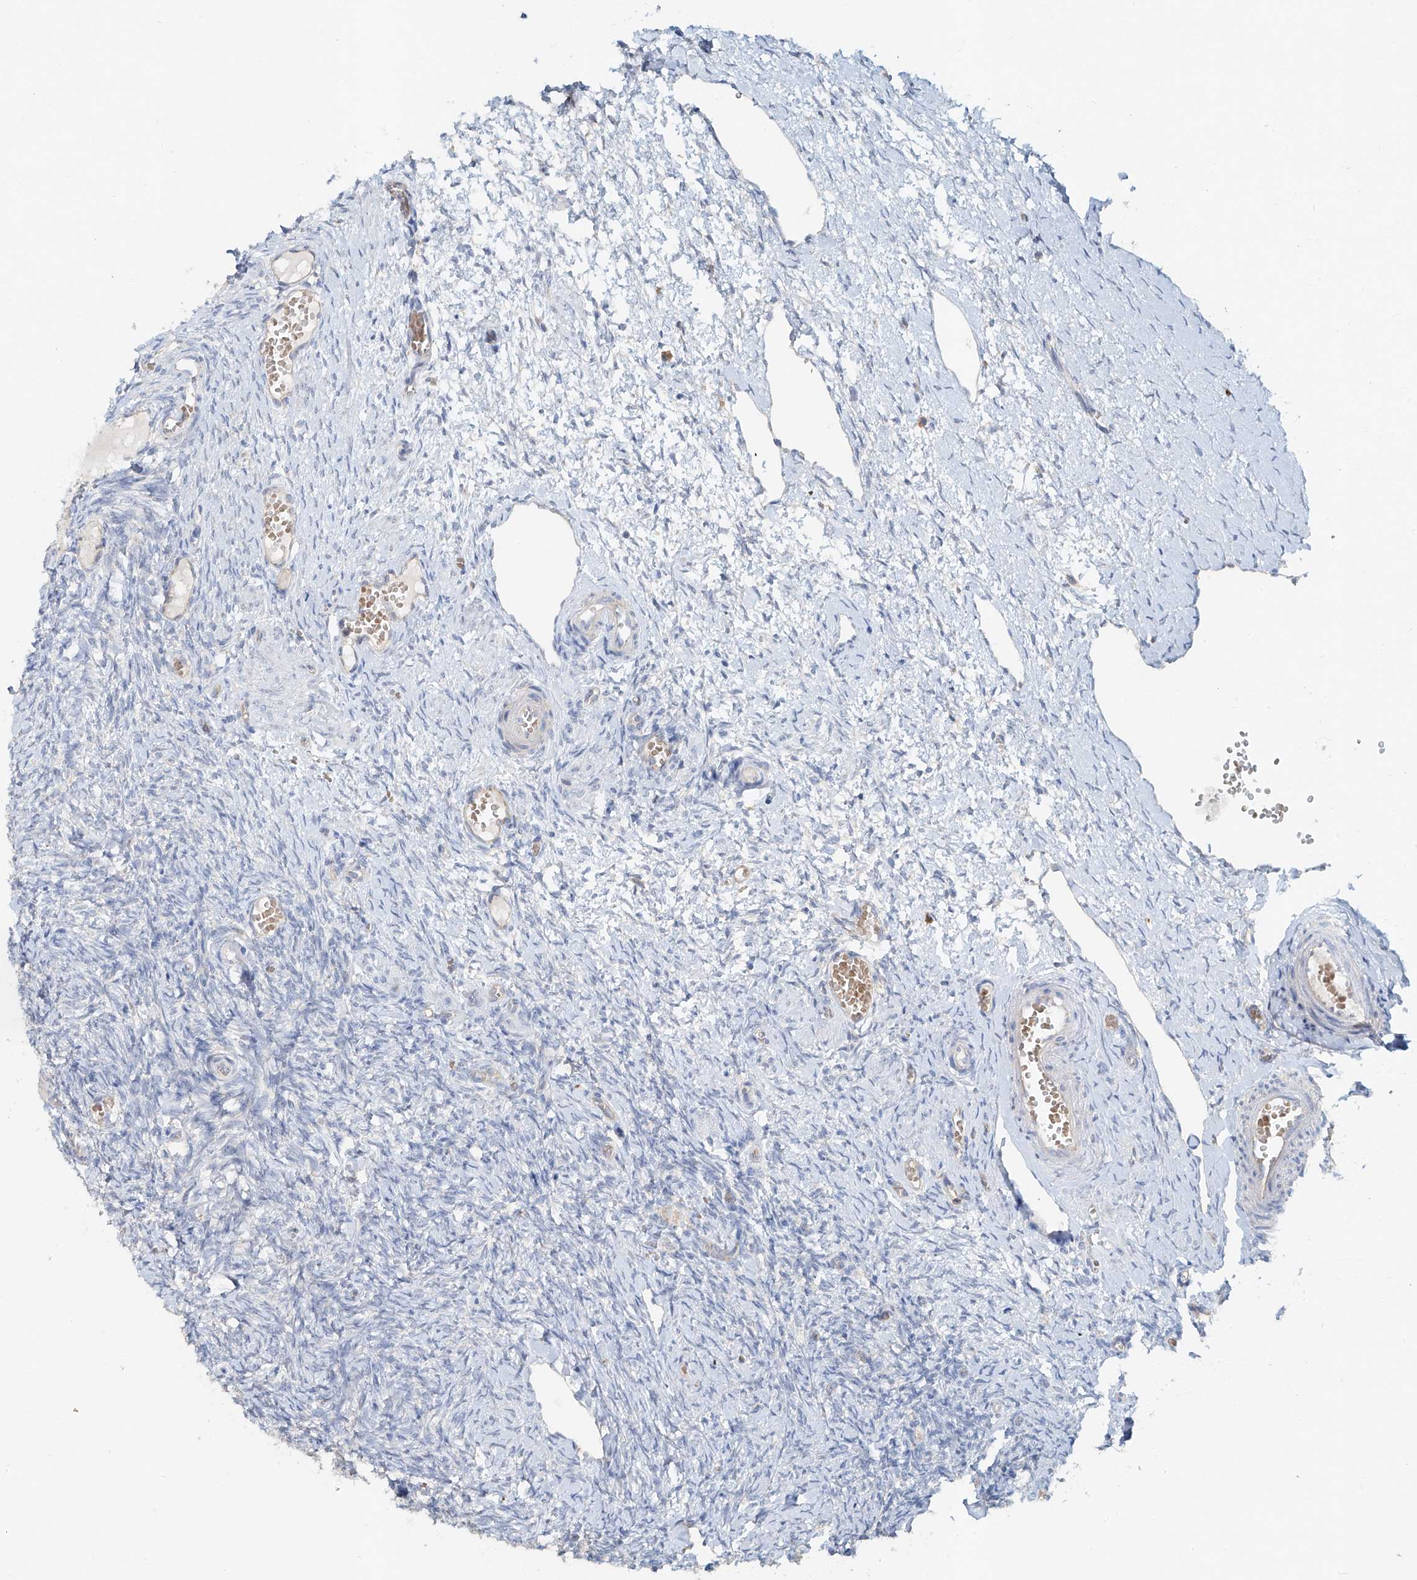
{"staining": {"intensity": "negative", "quantity": "none", "location": "none"}, "tissue": "ovary", "cell_type": "Ovarian stroma cells", "image_type": "normal", "snomed": [{"axis": "morphology", "description": "Adenocarcinoma, NOS"}, {"axis": "topography", "description": "Endometrium"}], "caption": "The immunohistochemistry micrograph has no significant positivity in ovarian stroma cells of ovary.", "gene": "TRIM47", "patient": {"sex": "female", "age": 32}}